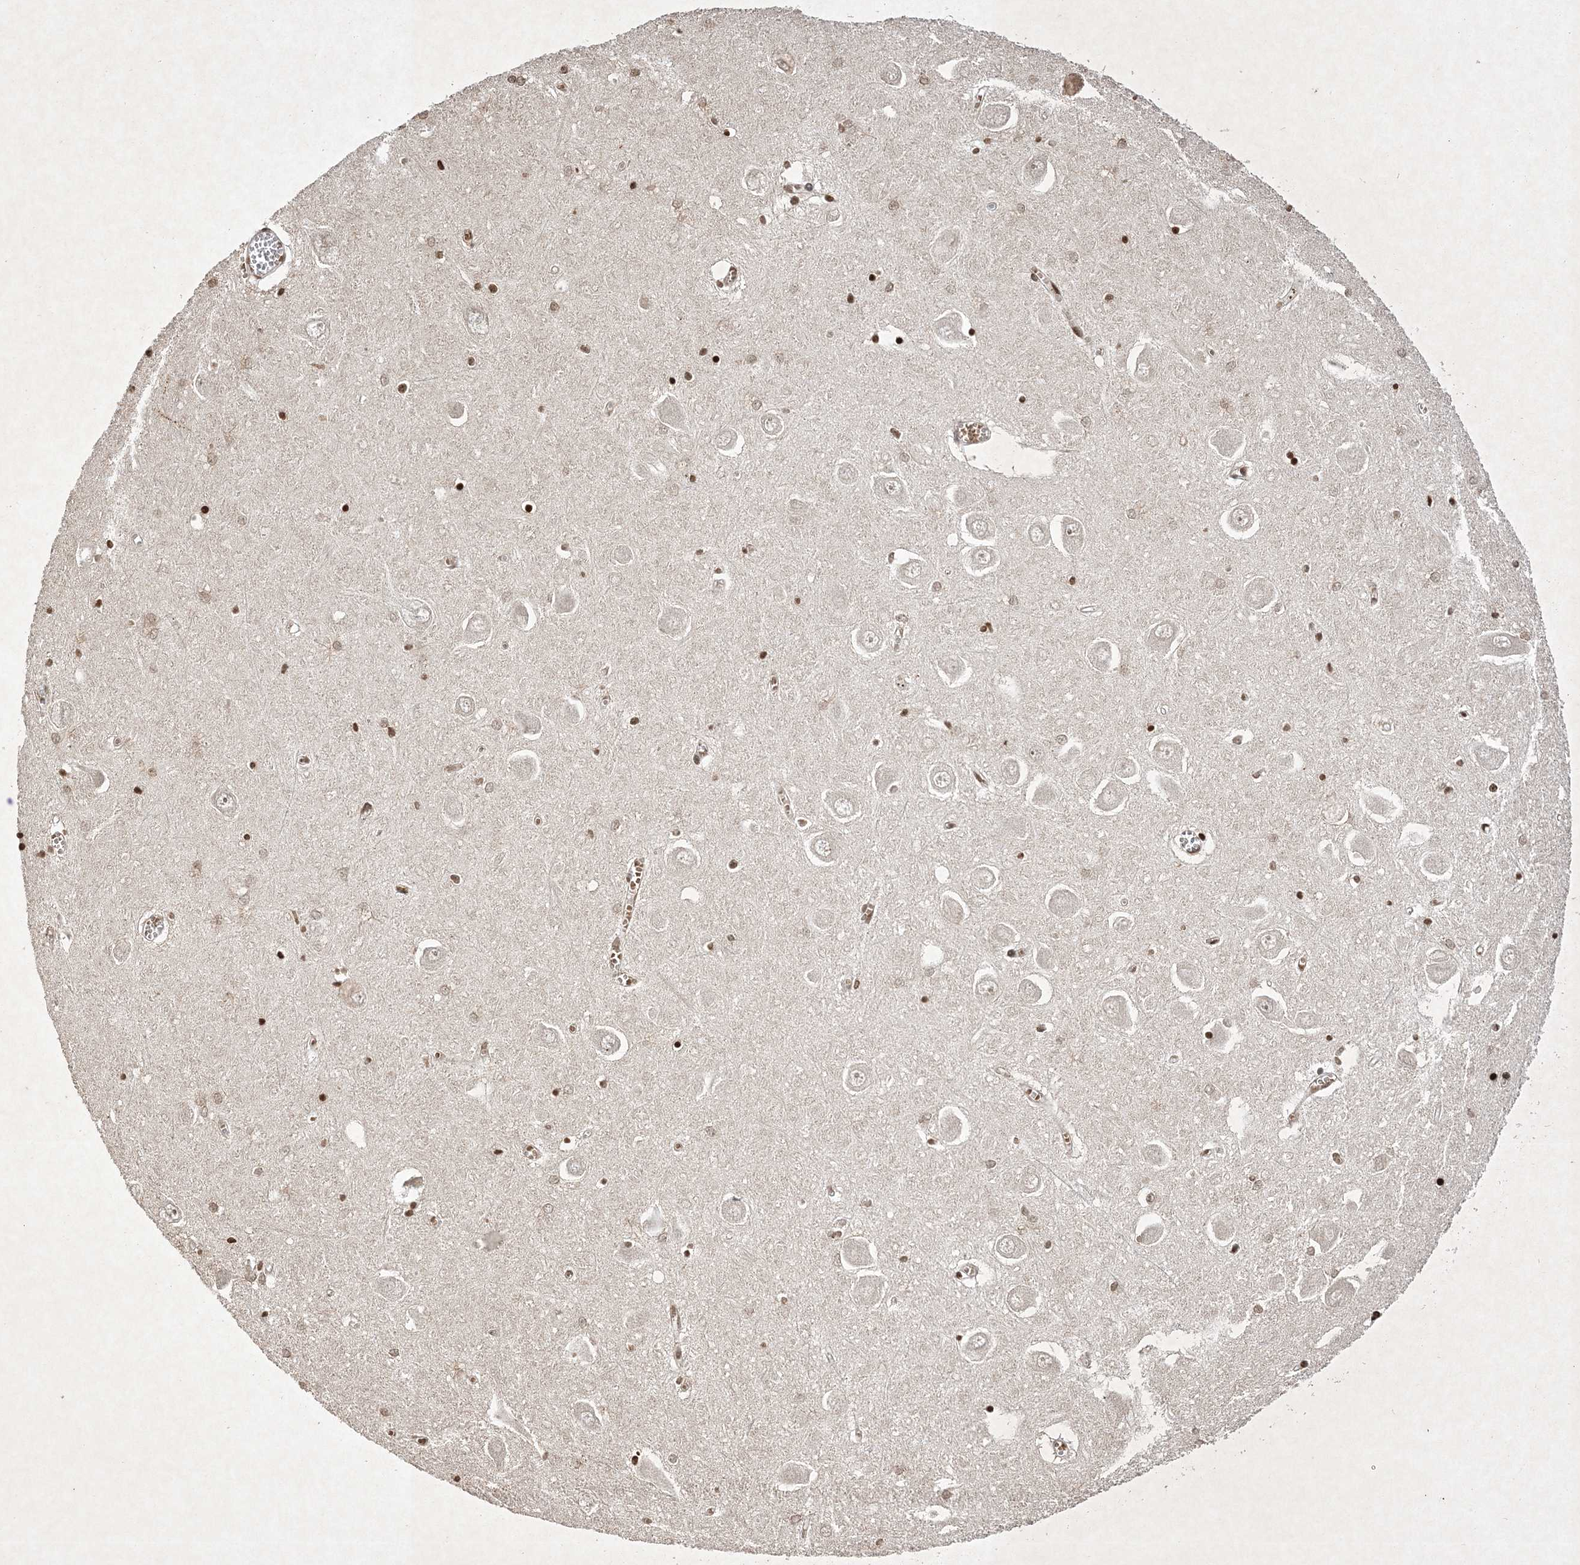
{"staining": {"intensity": "strong", "quantity": ">75%", "location": "nuclear"}, "tissue": "hippocampus", "cell_type": "Glial cells", "image_type": "normal", "snomed": [{"axis": "morphology", "description": "Normal tissue, NOS"}, {"axis": "topography", "description": "Hippocampus"}], "caption": "Protein expression analysis of unremarkable hippocampus reveals strong nuclear expression in about >75% of glial cells.", "gene": "NEDD9", "patient": {"sex": "male", "age": 70}}